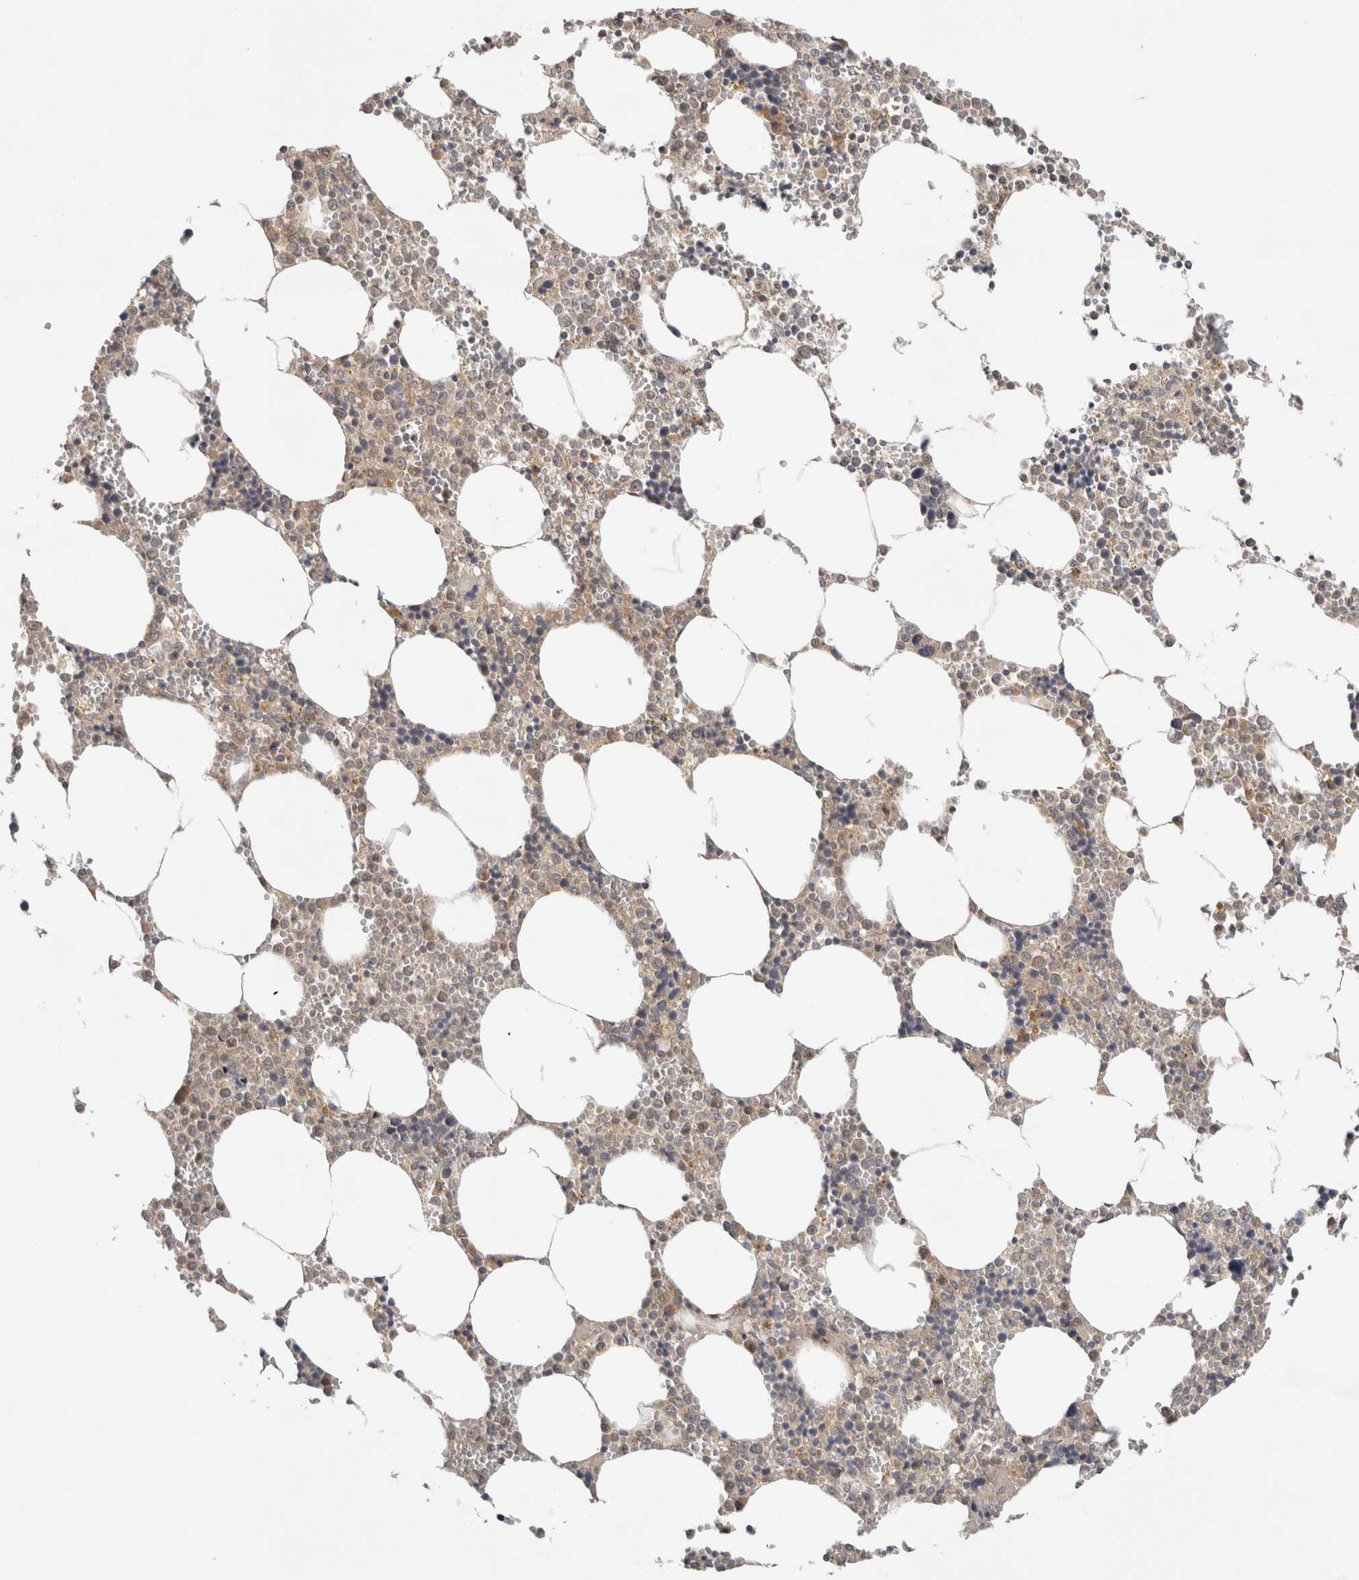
{"staining": {"intensity": "weak", "quantity": "<25%", "location": "cytoplasmic/membranous"}, "tissue": "bone marrow", "cell_type": "Hematopoietic cells", "image_type": "normal", "snomed": [{"axis": "morphology", "description": "Normal tissue, NOS"}, {"axis": "topography", "description": "Bone marrow"}], "caption": "DAB (3,3'-diaminobenzidine) immunohistochemical staining of benign human bone marrow exhibits no significant staining in hematopoietic cells.", "gene": "SGK1", "patient": {"sex": "male", "age": 70}}